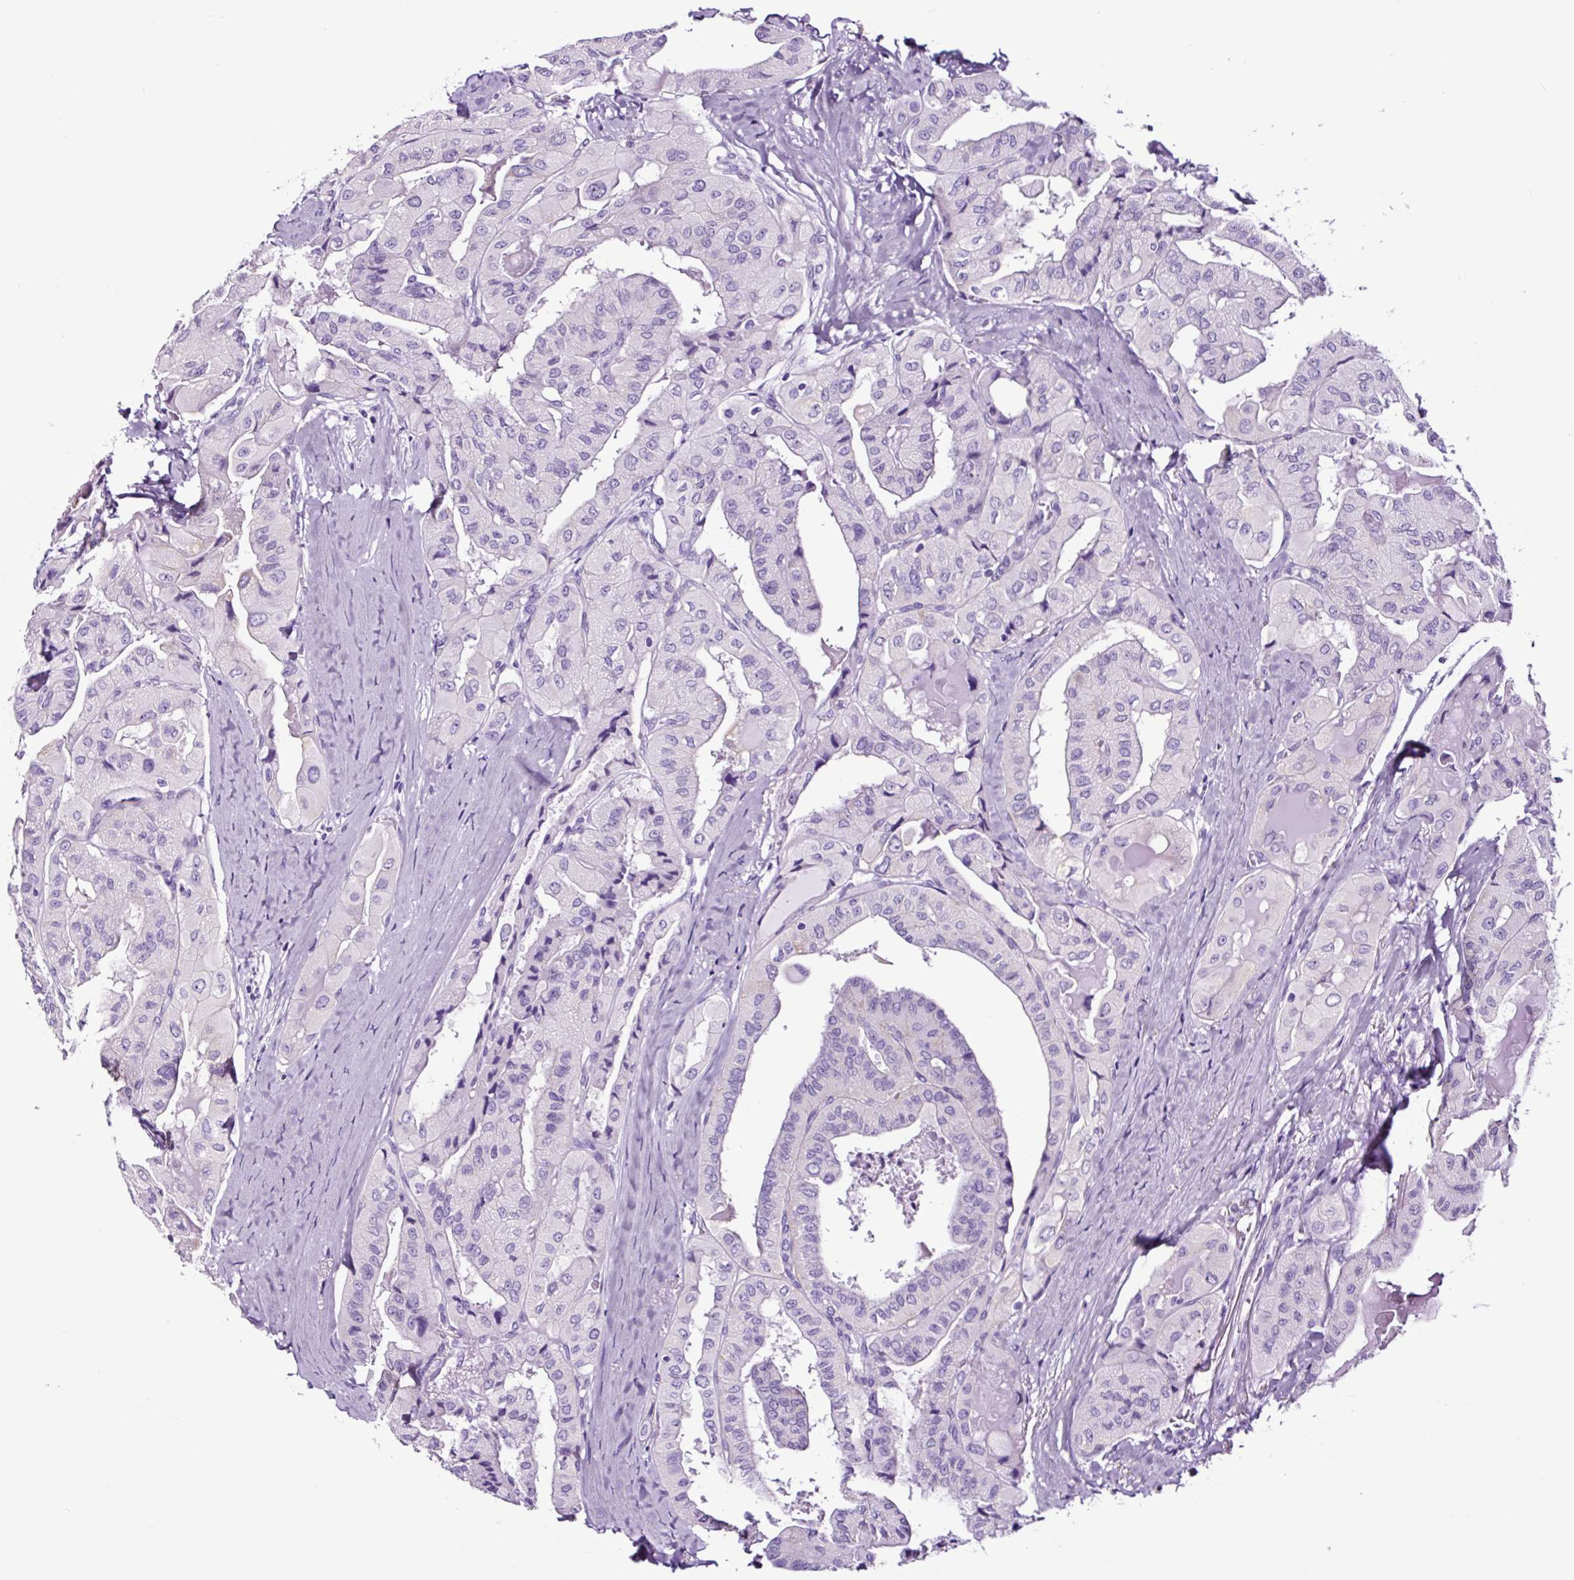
{"staining": {"intensity": "negative", "quantity": "none", "location": "none"}, "tissue": "thyroid cancer", "cell_type": "Tumor cells", "image_type": "cancer", "snomed": [{"axis": "morphology", "description": "Normal tissue, NOS"}, {"axis": "morphology", "description": "Papillary adenocarcinoma, NOS"}, {"axis": "topography", "description": "Thyroid gland"}], "caption": "High power microscopy micrograph of an immunohistochemistry photomicrograph of thyroid cancer, revealing no significant staining in tumor cells.", "gene": "FBXL7", "patient": {"sex": "female", "age": 59}}